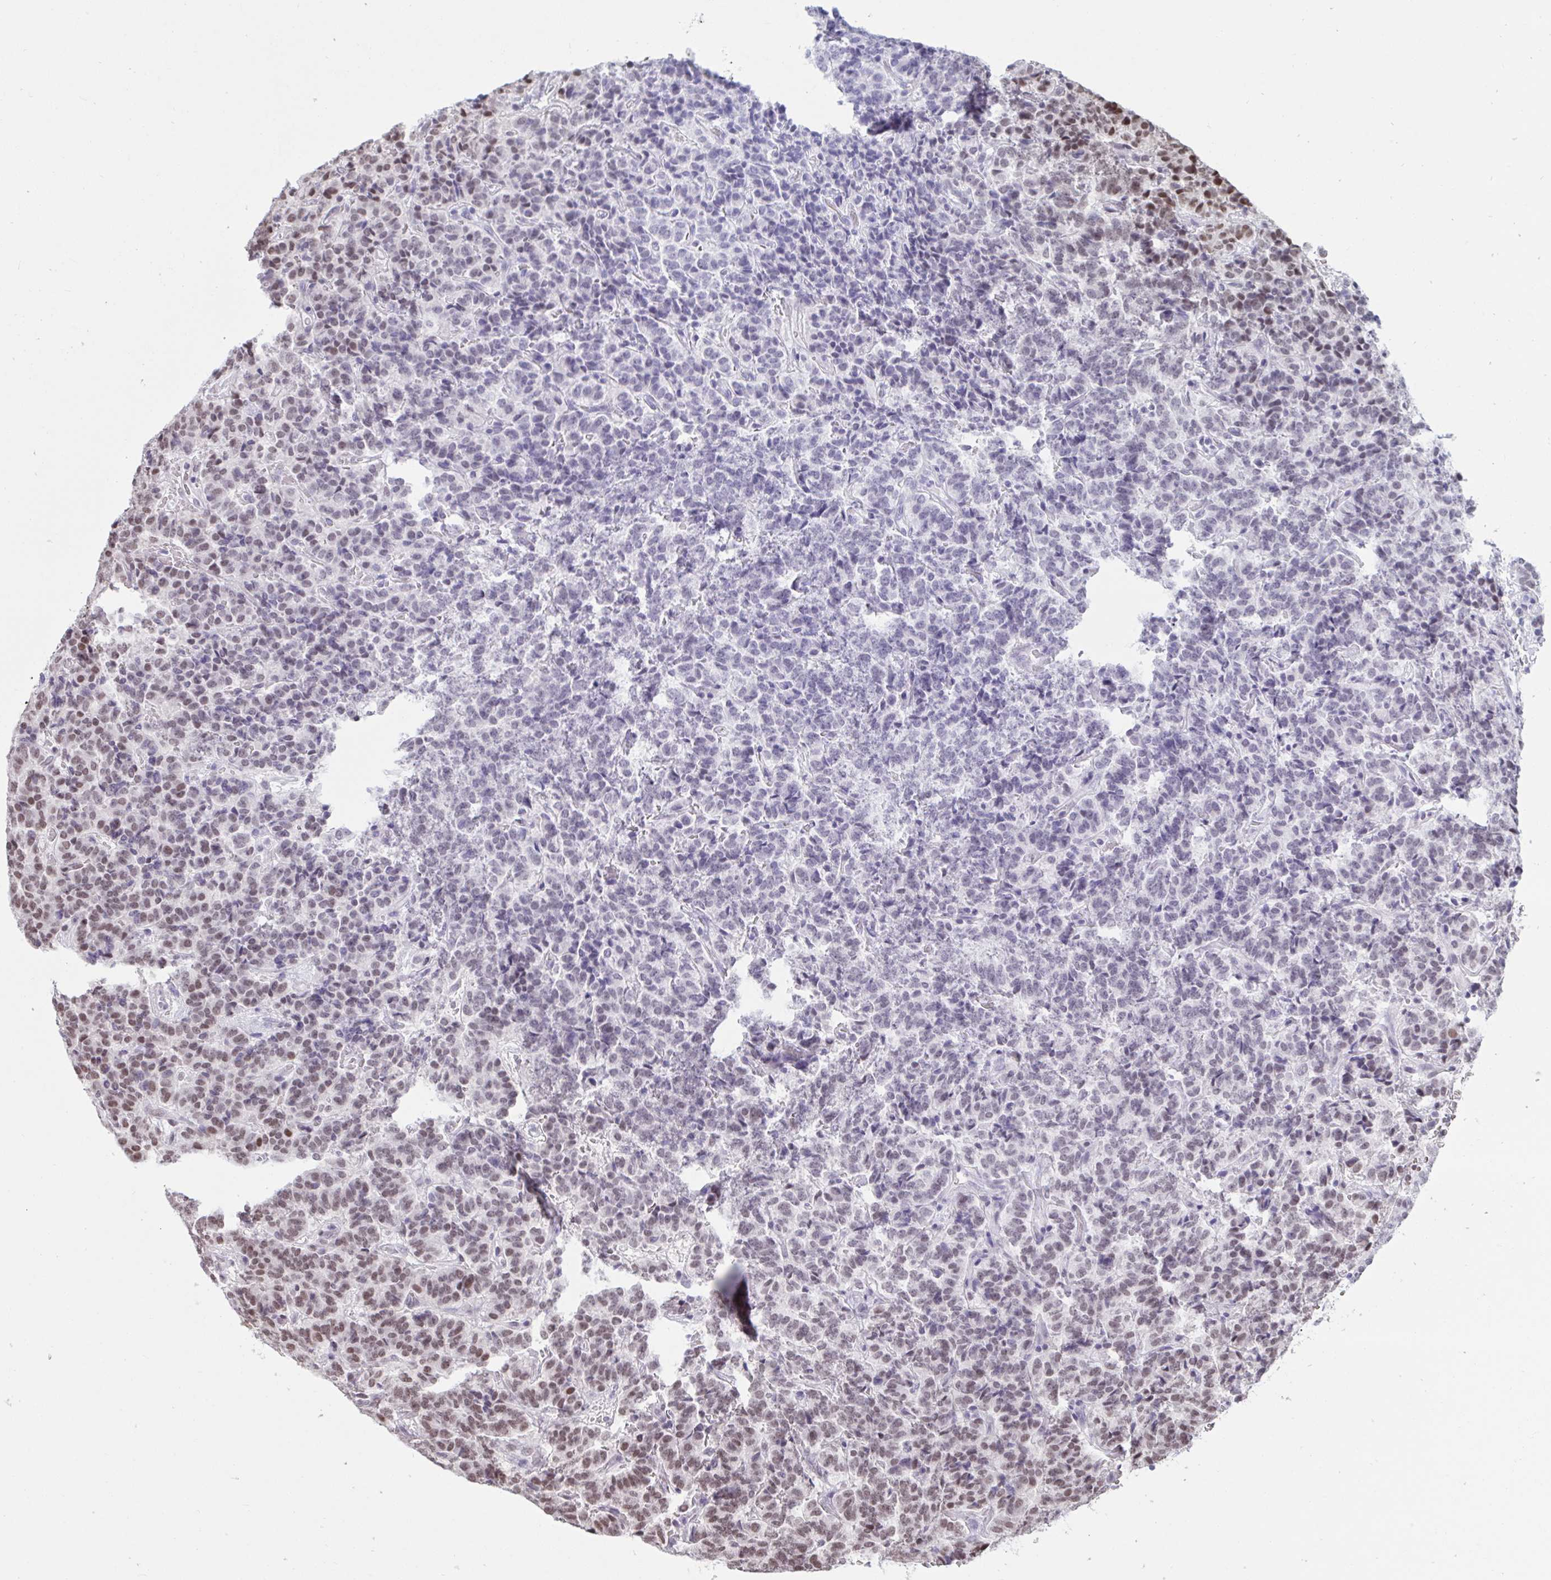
{"staining": {"intensity": "moderate", "quantity": "<25%", "location": "nuclear"}, "tissue": "carcinoid", "cell_type": "Tumor cells", "image_type": "cancer", "snomed": [{"axis": "morphology", "description": "Carcinoid, malignant, NOS"}, {"axis": "topography", "description": "Pancreas"}], "caption": "Moderate nuclear staining for a protein is present in about <25% of tumor cells of malignant carcinoid using IHC.", "gene": "CBFA2T2", "patient": {"sex": "male", "age": 36}}